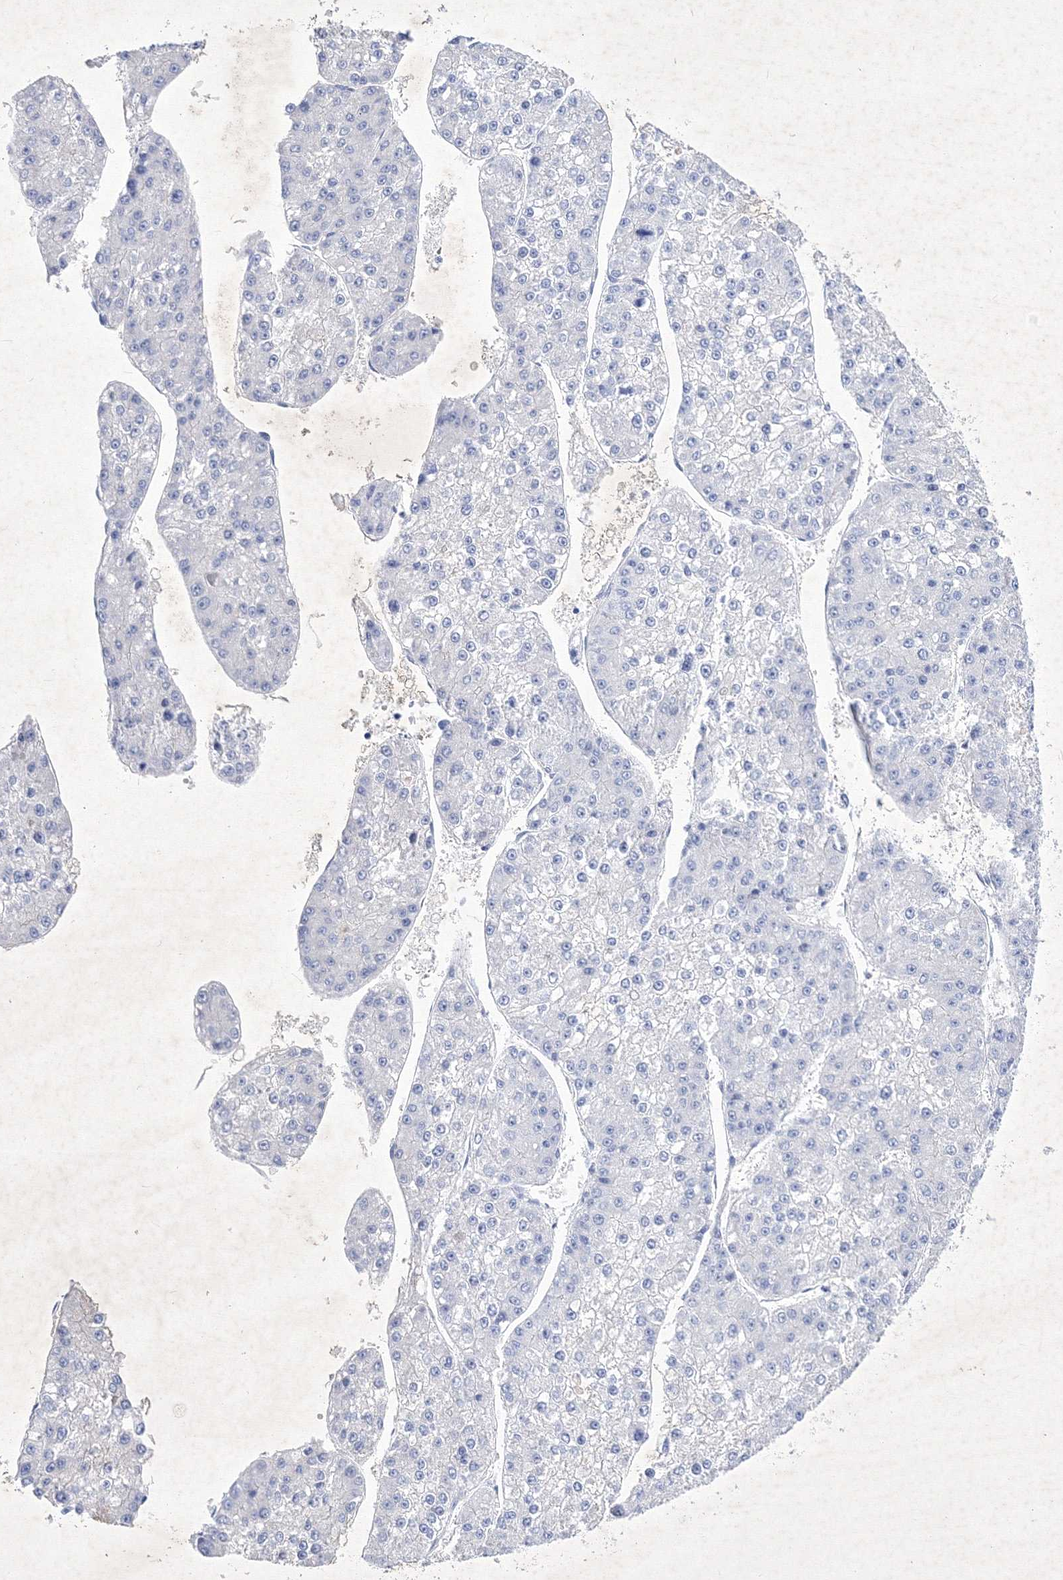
{"staining": {"intensity": "negative", "quantity": "none", "location": "none"}, "tissue": "liver cancer", "cell_type": "Tumor cells", "image_type": "cancer", "snomed": [{"axis": "morphology", "description": "Carcinoma, Hepatocellular, NOS"}, {"axis": "topography", "description": "Liver"}], "caption": "Immunohistochemistry (IHC) image of neoplastic tissue: human liver hepatocellular carcinoma stained with DAB (3,3'-diaminobenzidine) shows no significant protein positivity in tumor cells.", "gene": "GPN1", "patient": {"sex": "female", "age": 73}}